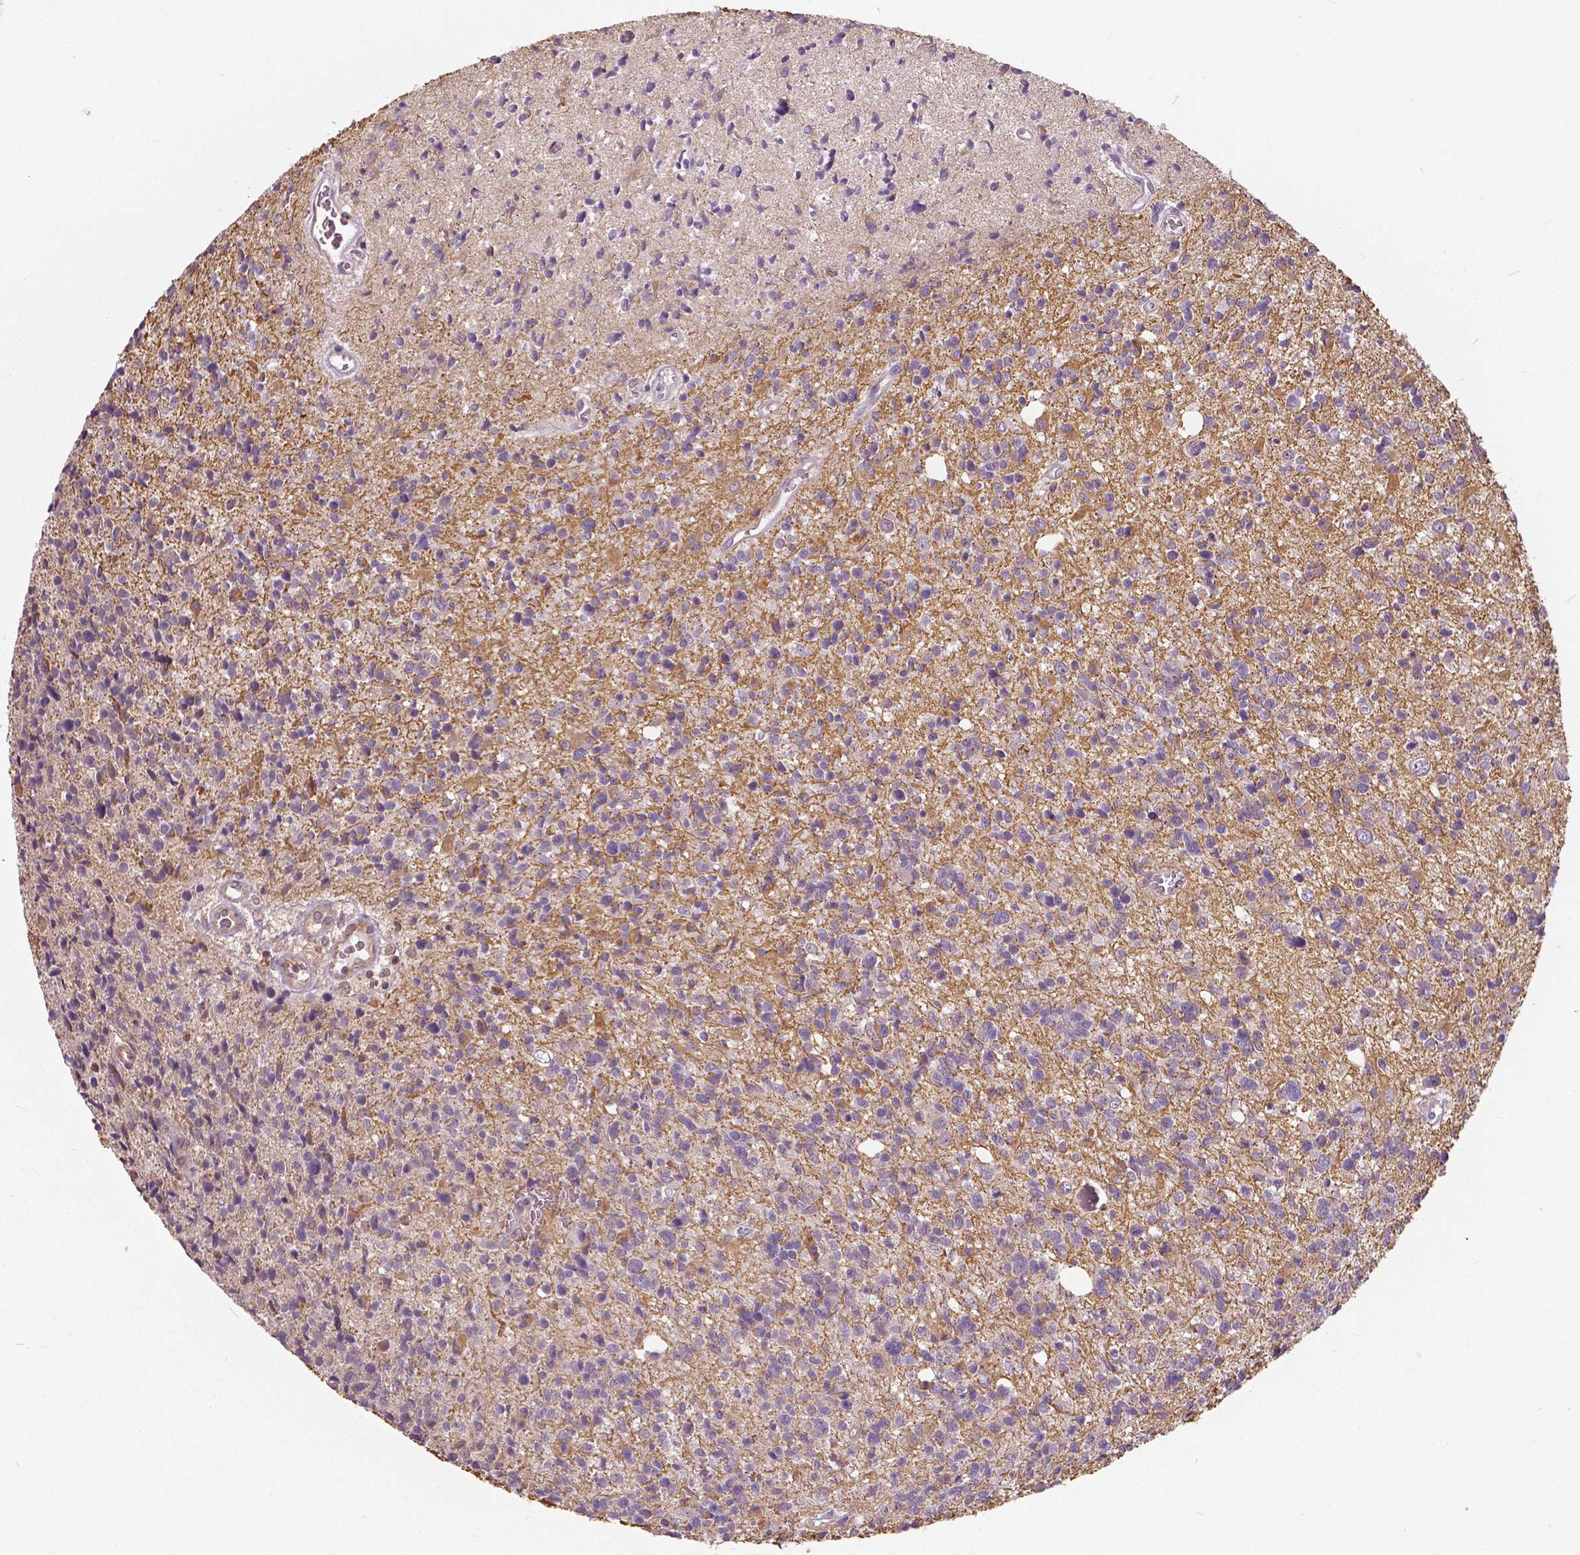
{"staining": {"intensity": "negative", "quantity": "none", "location": "none"}, "tissue": "glioma", "cell_type": "Tumor cells", "image_type": "cancer", "snomed": [{"axis": "morphology", "description": "Glioma, malignant, High grade"}, {"axis": "topography", "description": "Brain"}], "caption": "Malignant high-grade glioma was stained to show a protein in brown. There is no significant staining in tumor cells. (DAB (3,3'-diaminobenzidine) immunohistochemistry (IHC) visualized using brightfield microscopy, high magnification).", "gene": "ANXA13", "patient": {"sex": "male", "age": 29}}